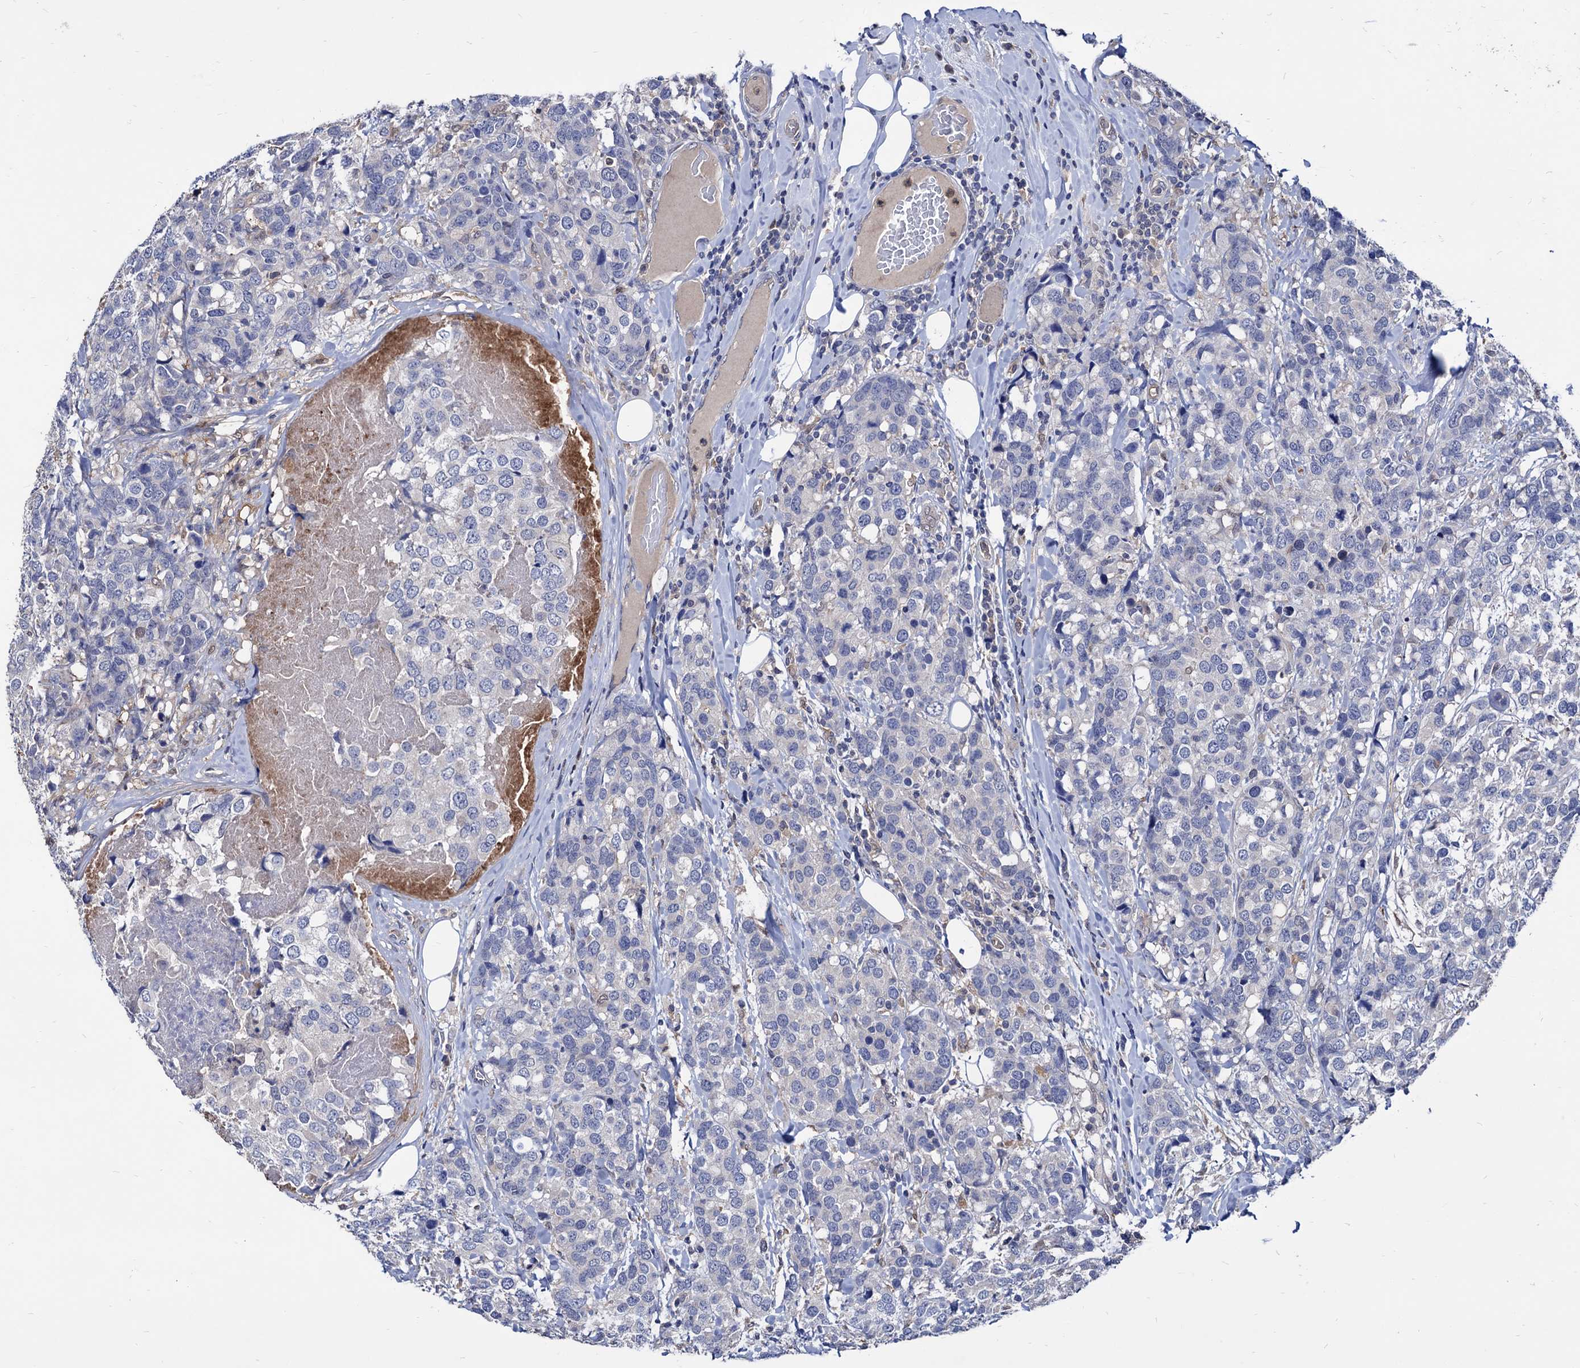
{"staining": {"intensity": "negative", "quantity": "none", "location": "none"}, "tissue": "breast cancer", "cell_type": "Tumor cells", "image_type": "cancer", "snomed": [{"axis": "morphology", "description": "Lobular carcinoma"}, {"axis": "topography", "description": "Breast"}], "caption": "This is a photomicrograph of IHC staining of breast lobular carcinoma, which shows no expression in tumor cells. (DAB (3,3'-diaminobenzidine) IHC with hematoxylin counter stain).", "gene": "CPPED1", "patient": {"sex": "female", "age": 59}}